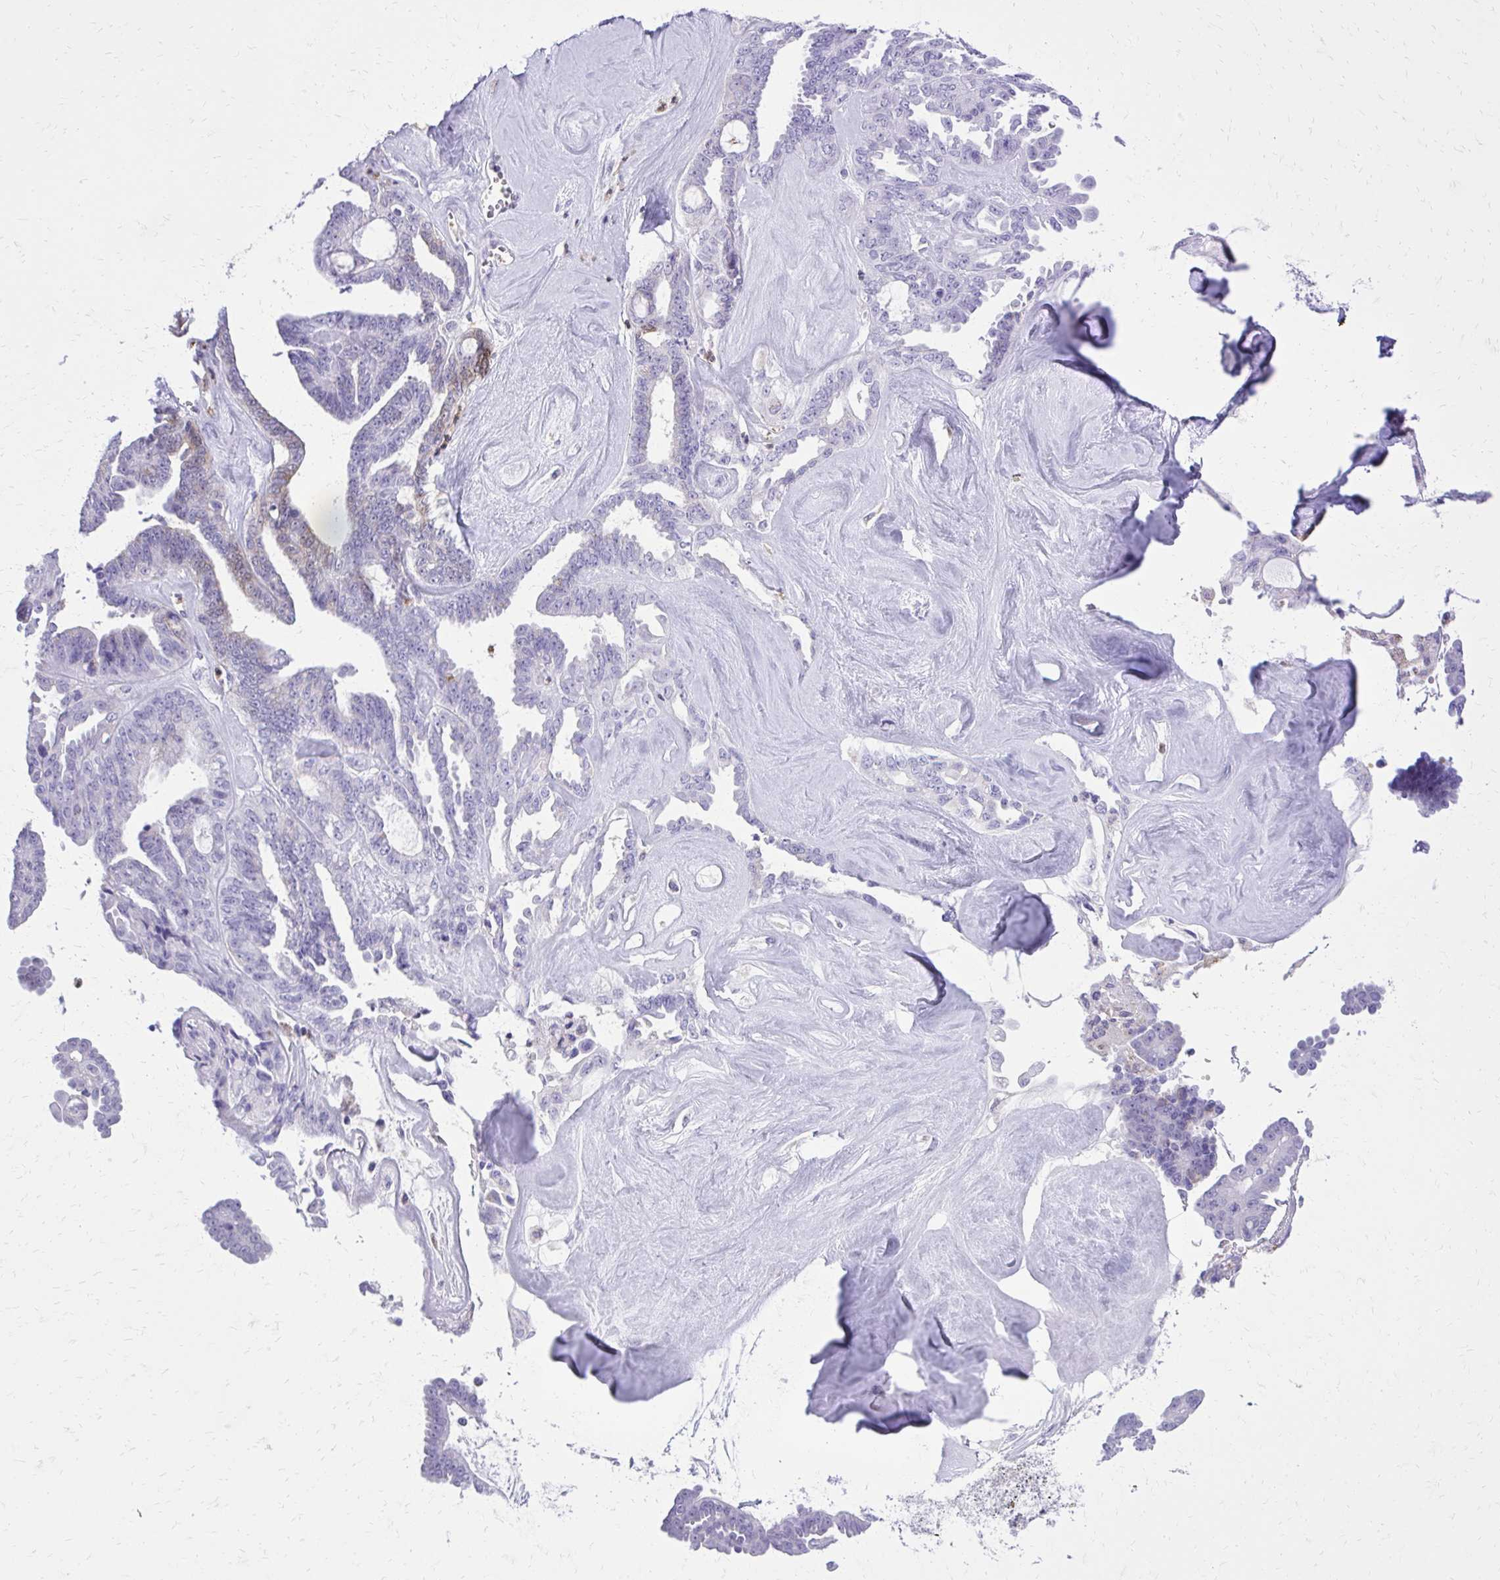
{"staining": {"intensity": "negative", "quantity": "none", "location": "none"}, "tissue": "ovarian cancer", "cell_type": "Tumor cells", "image_type": "cancer", "snomed": [{"axis": "morphology", "description": "Cystadenocarcinoma, serous, NOS"}, {"axis": "topography", "description": "Ovary"}], "caption": "This is an IHC photomicrograph of human ovarian serous cystadenocarcinoma. There is no positivity in tumor cells.", "gene": "CAT", "patient": {"sex": "female", "age": 71}}